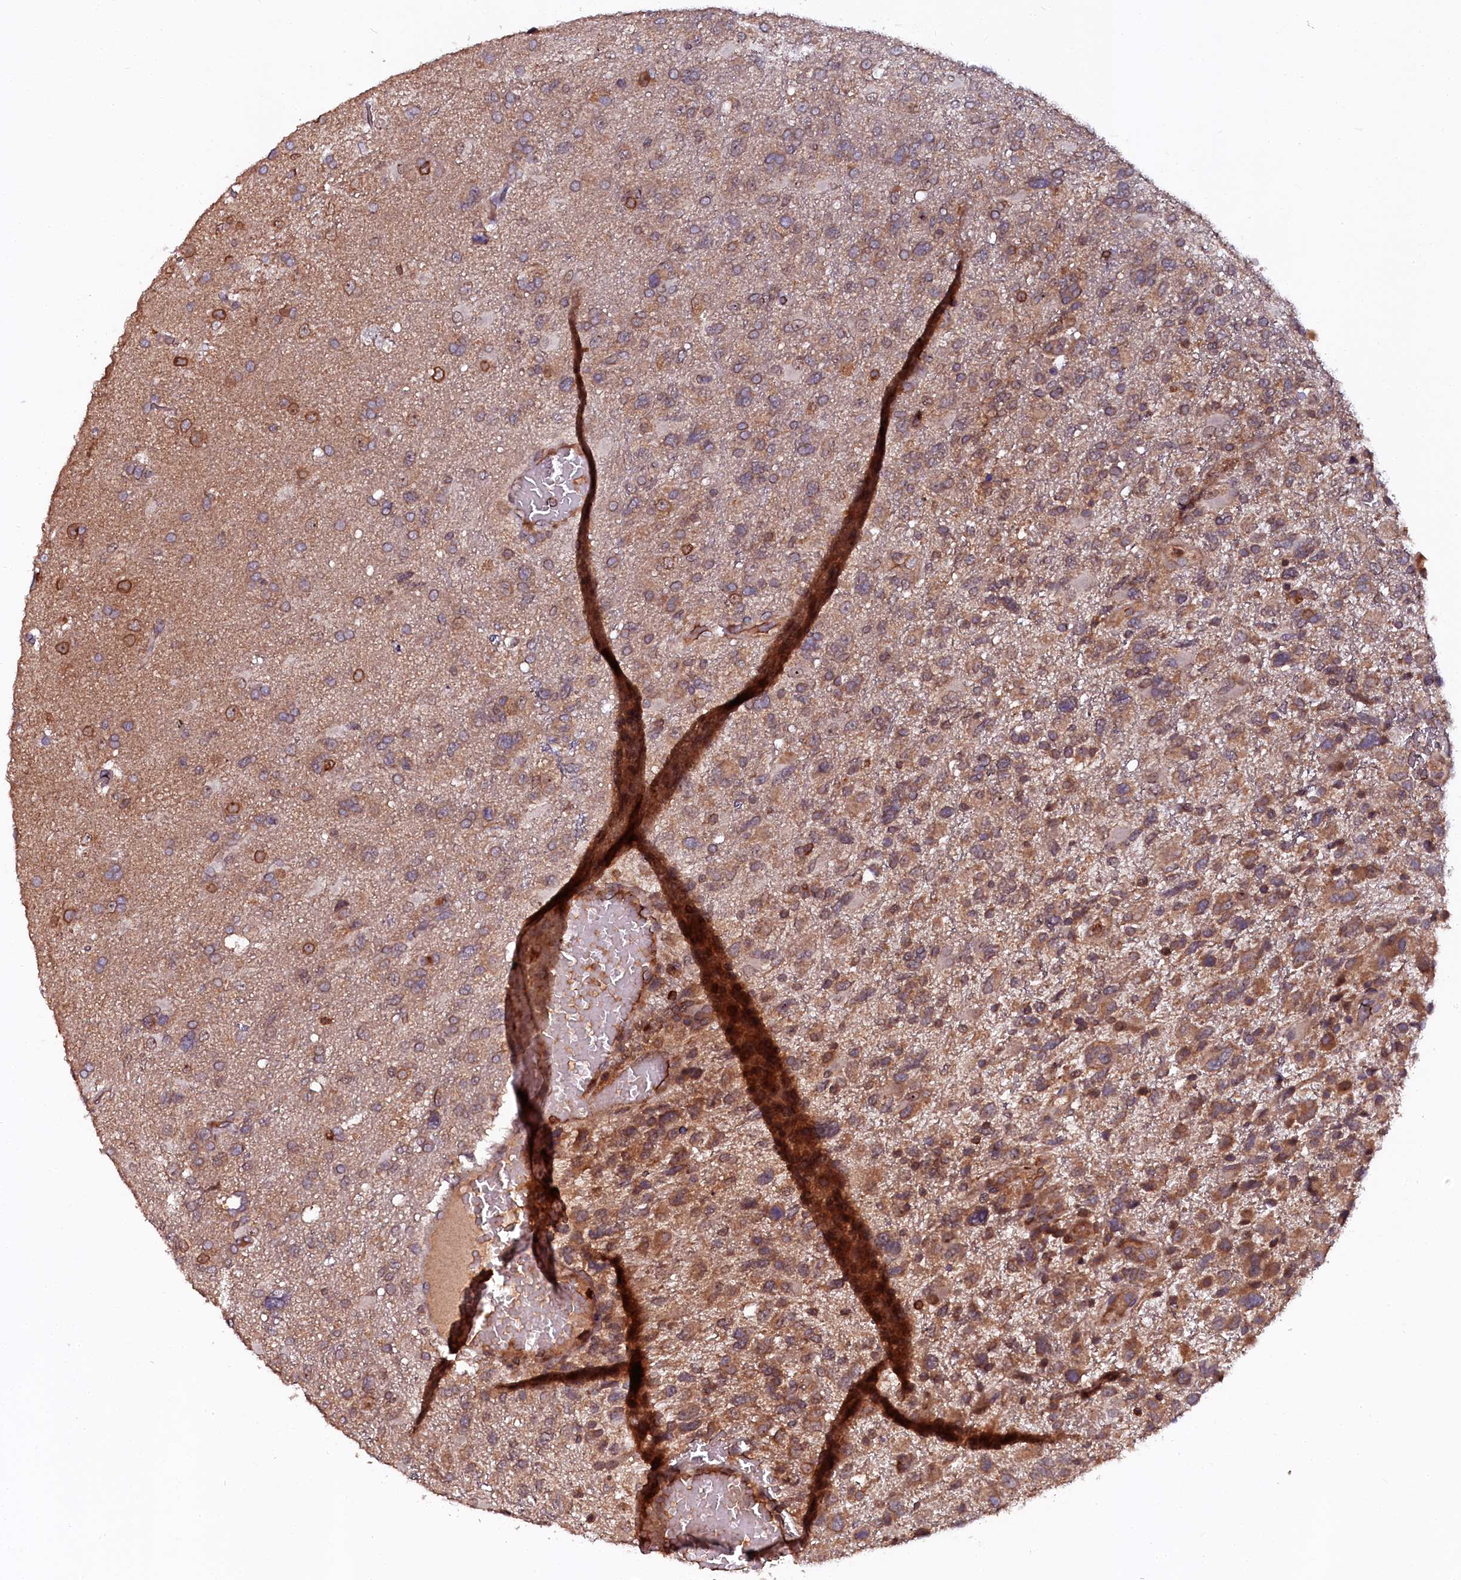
{"staining": {"intensity": "moderate", "quantity": "25%-75%", "location": "cytoplasmic/membranous"}, "tissue": "glioma", "cell_type": "Tumor cells", "image_type": "cancer", "snomed": [{"axis": "morphology", "description": "Glioma, malignant, High grade"}, {"axis": "topography", "description": "Brain"}], "caption": "There is medium levels of moderate cytoplasmic/membranous staining in tumor cells of glioma, as demonstrated by immunohistochemical staining (brown color).", "gene": "N4BP1", "patient": {"sex": "male", "age": 61}}